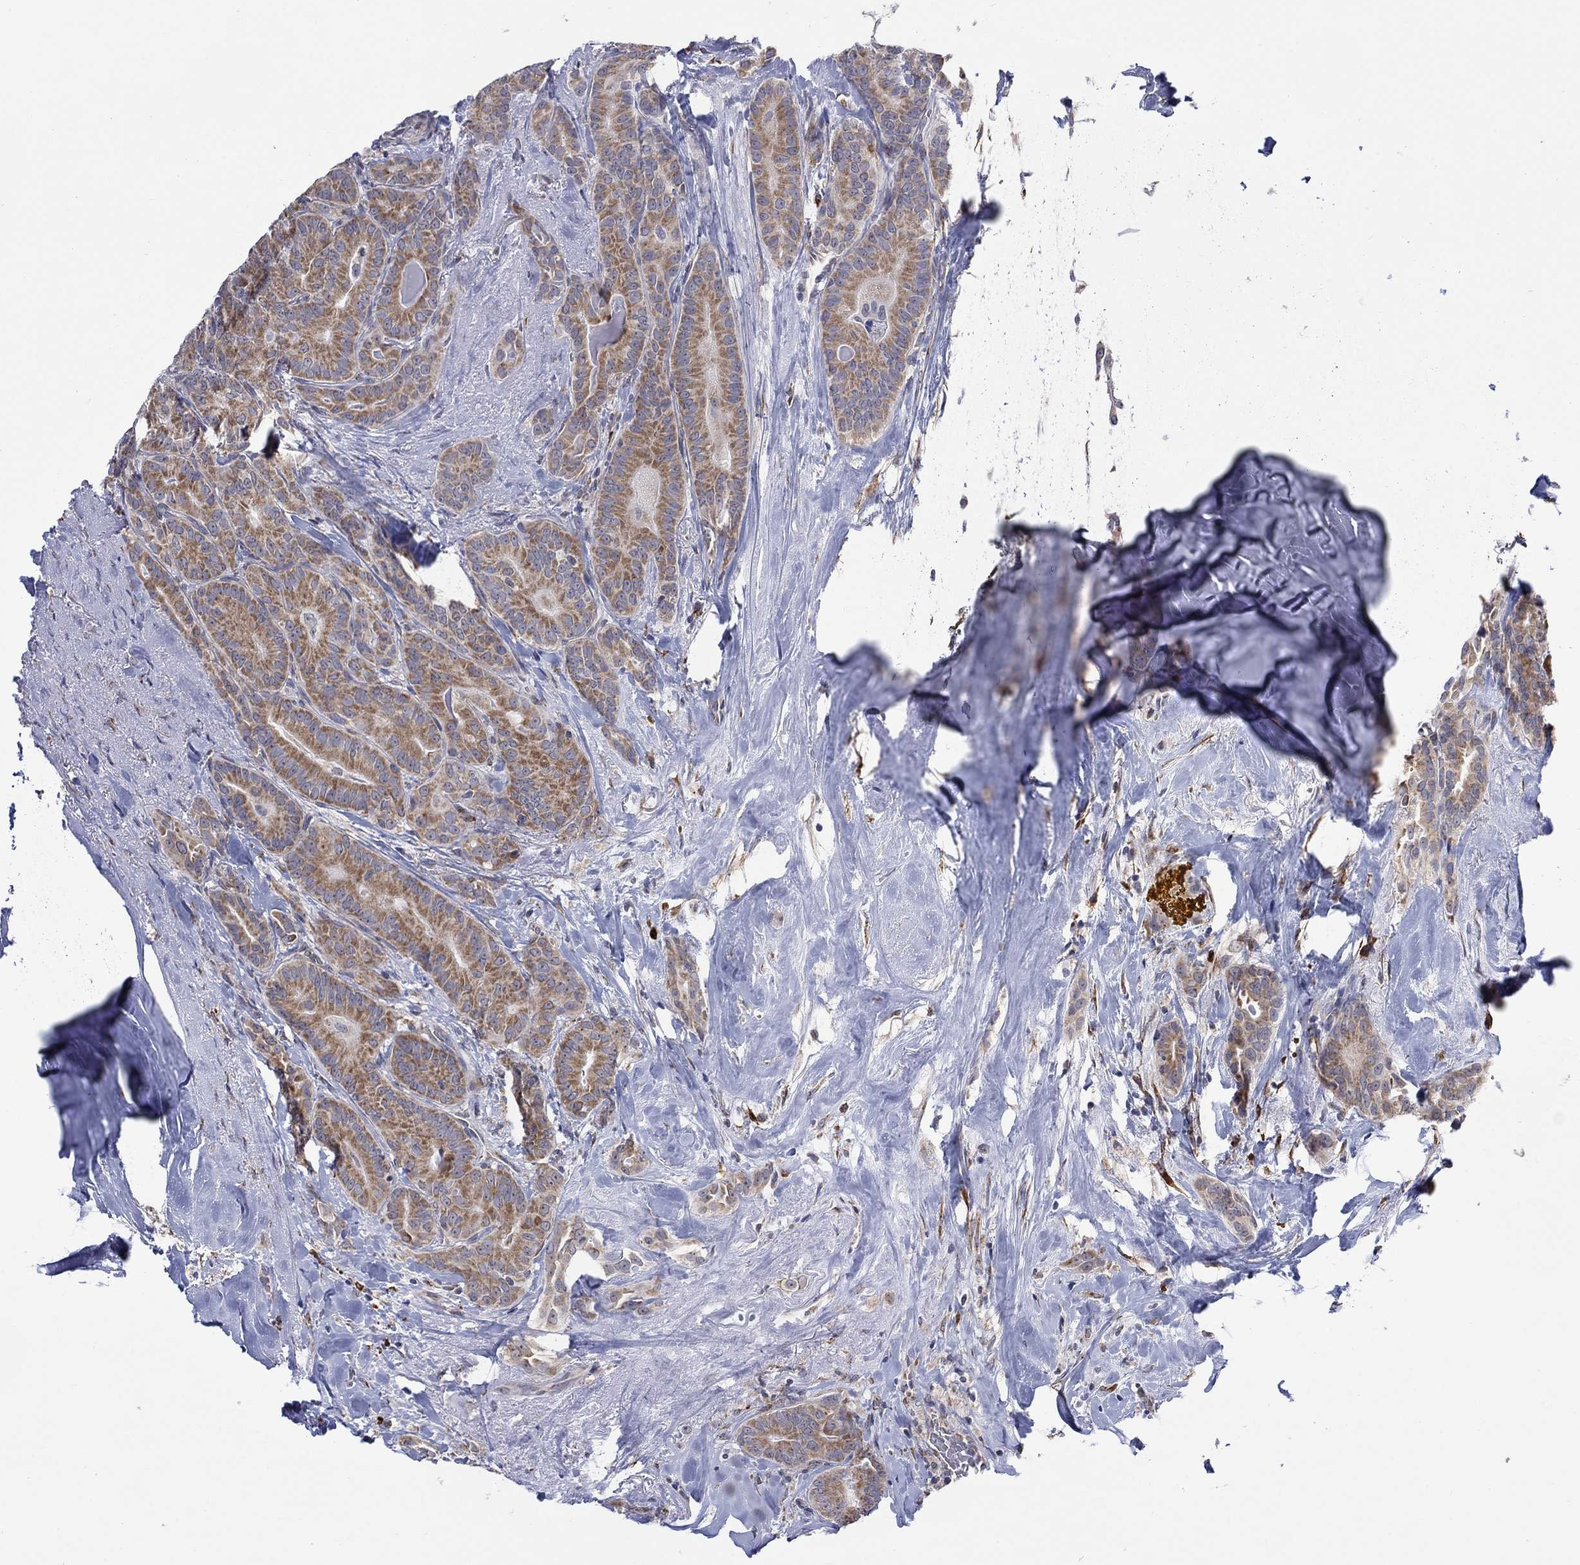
{"staining": {"intensity": "moderate", "quantity": ">75%", "location": "cytoplasmic/membranous"}, "tissue": "thyroid cancer", "cell_type": "Tumor cells", "image_type": "cancer", "snomed": [{"axis": "morphology", "description": "Papillary adenocarcinoma, NOS"}, {"axis": "topography", "description": "Thyroid gland"}], "caption": "This is an image of immunohistochemistry staining of thyroid cancer, which shows moderate positivity in the cytoplasmic/membranous of tumor cells.", "gene": "MTRFR", "patient": {"sex": "male", "age": 61}}